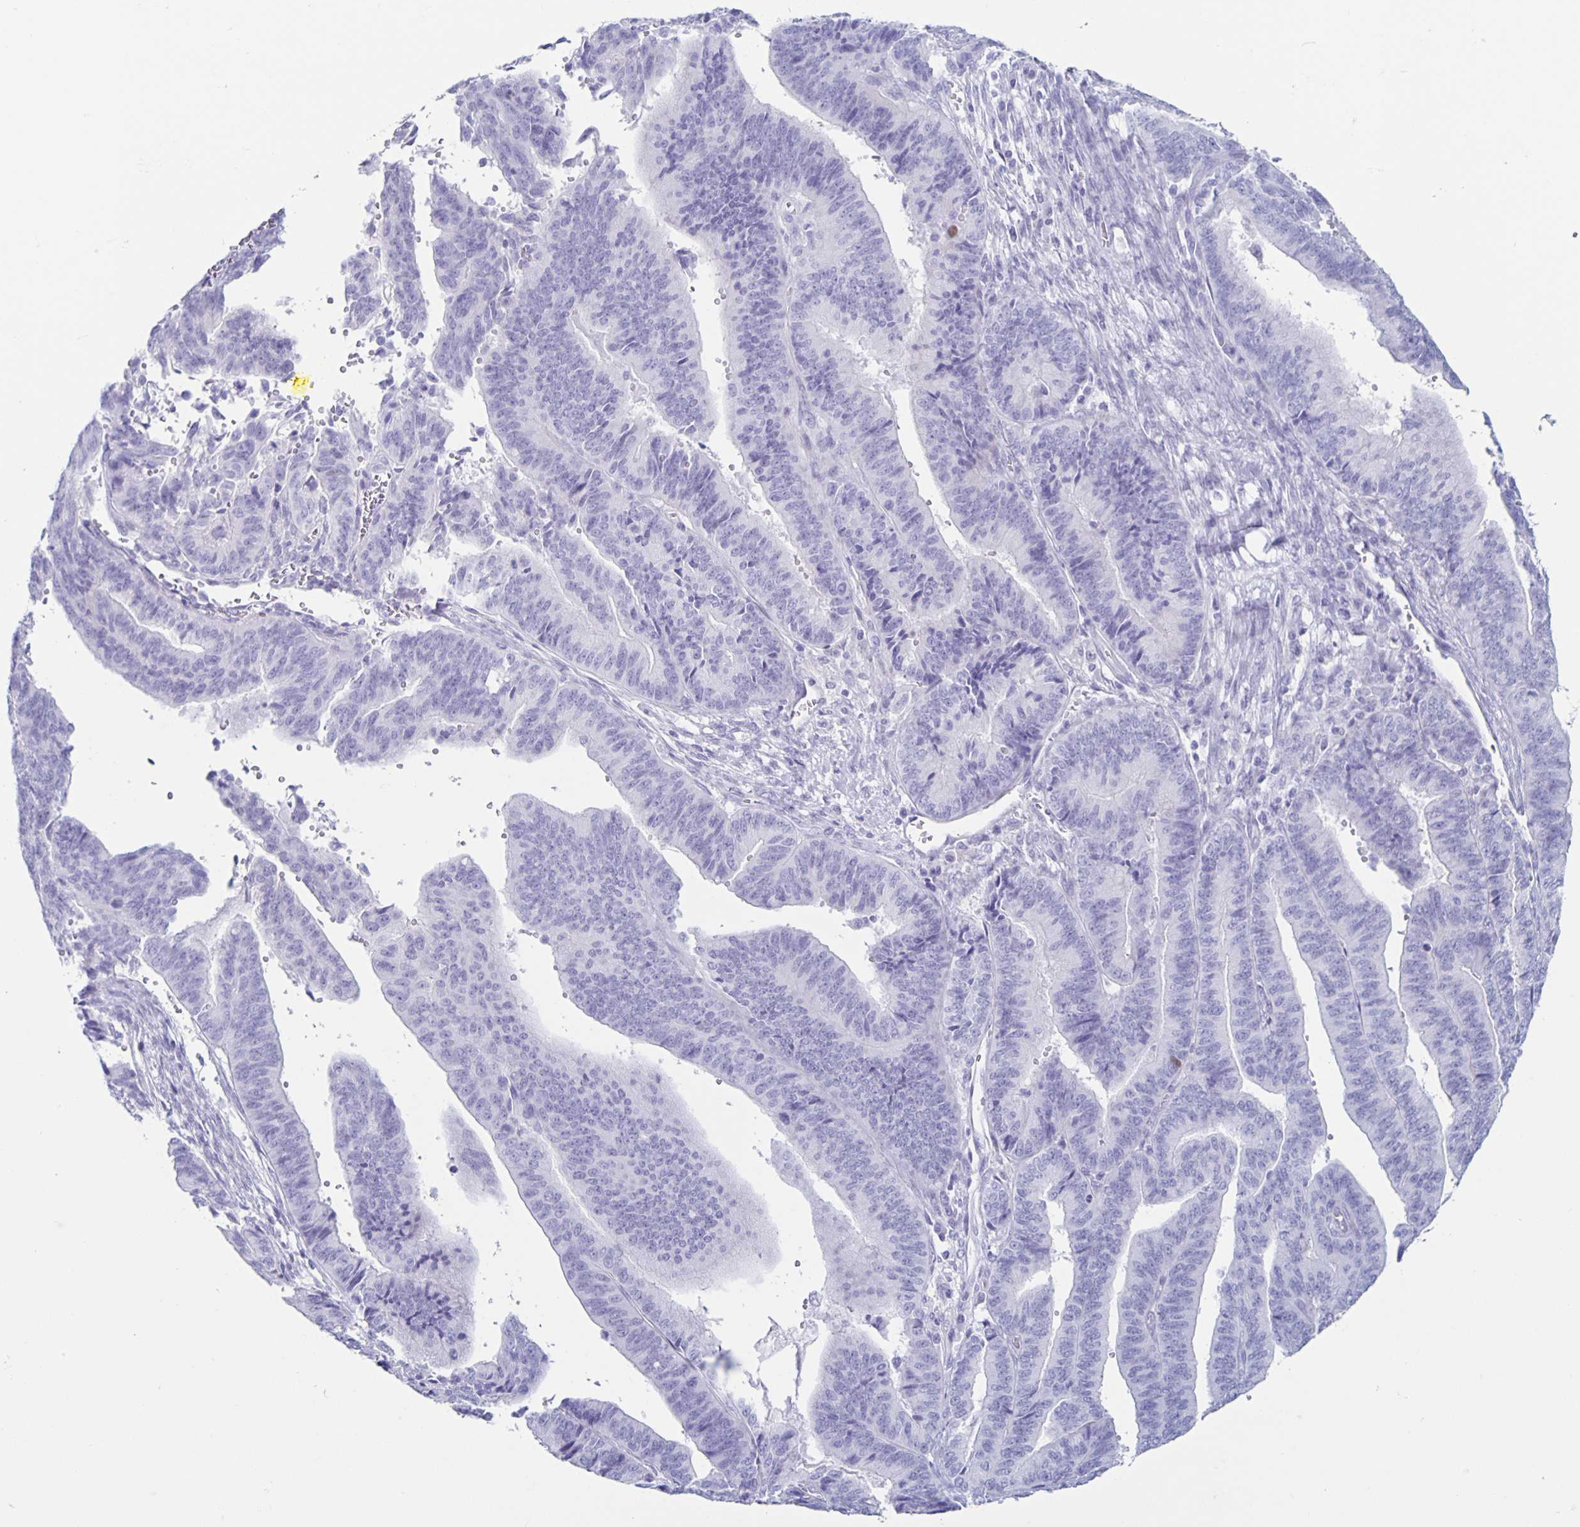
{"staining": {"intensity": "negative", "quantity": "none", "location": "none"}, "tissue": "endometrial cancer", "cell_type": "Tumor cells", "image_type": "cancer", "snomed": [{"axis": "morphology", "description": "Adenocarcinoma, NOS"}, {"axis": "topography", "description": "Endometrium"}], "caption": "Tumor cells are negative for brown protein staining in endometrial adenocarcinoma. Nuclei are stained in blue.", "gene": "CT45A5", "patient": {"sex": "female", "age": 65}}